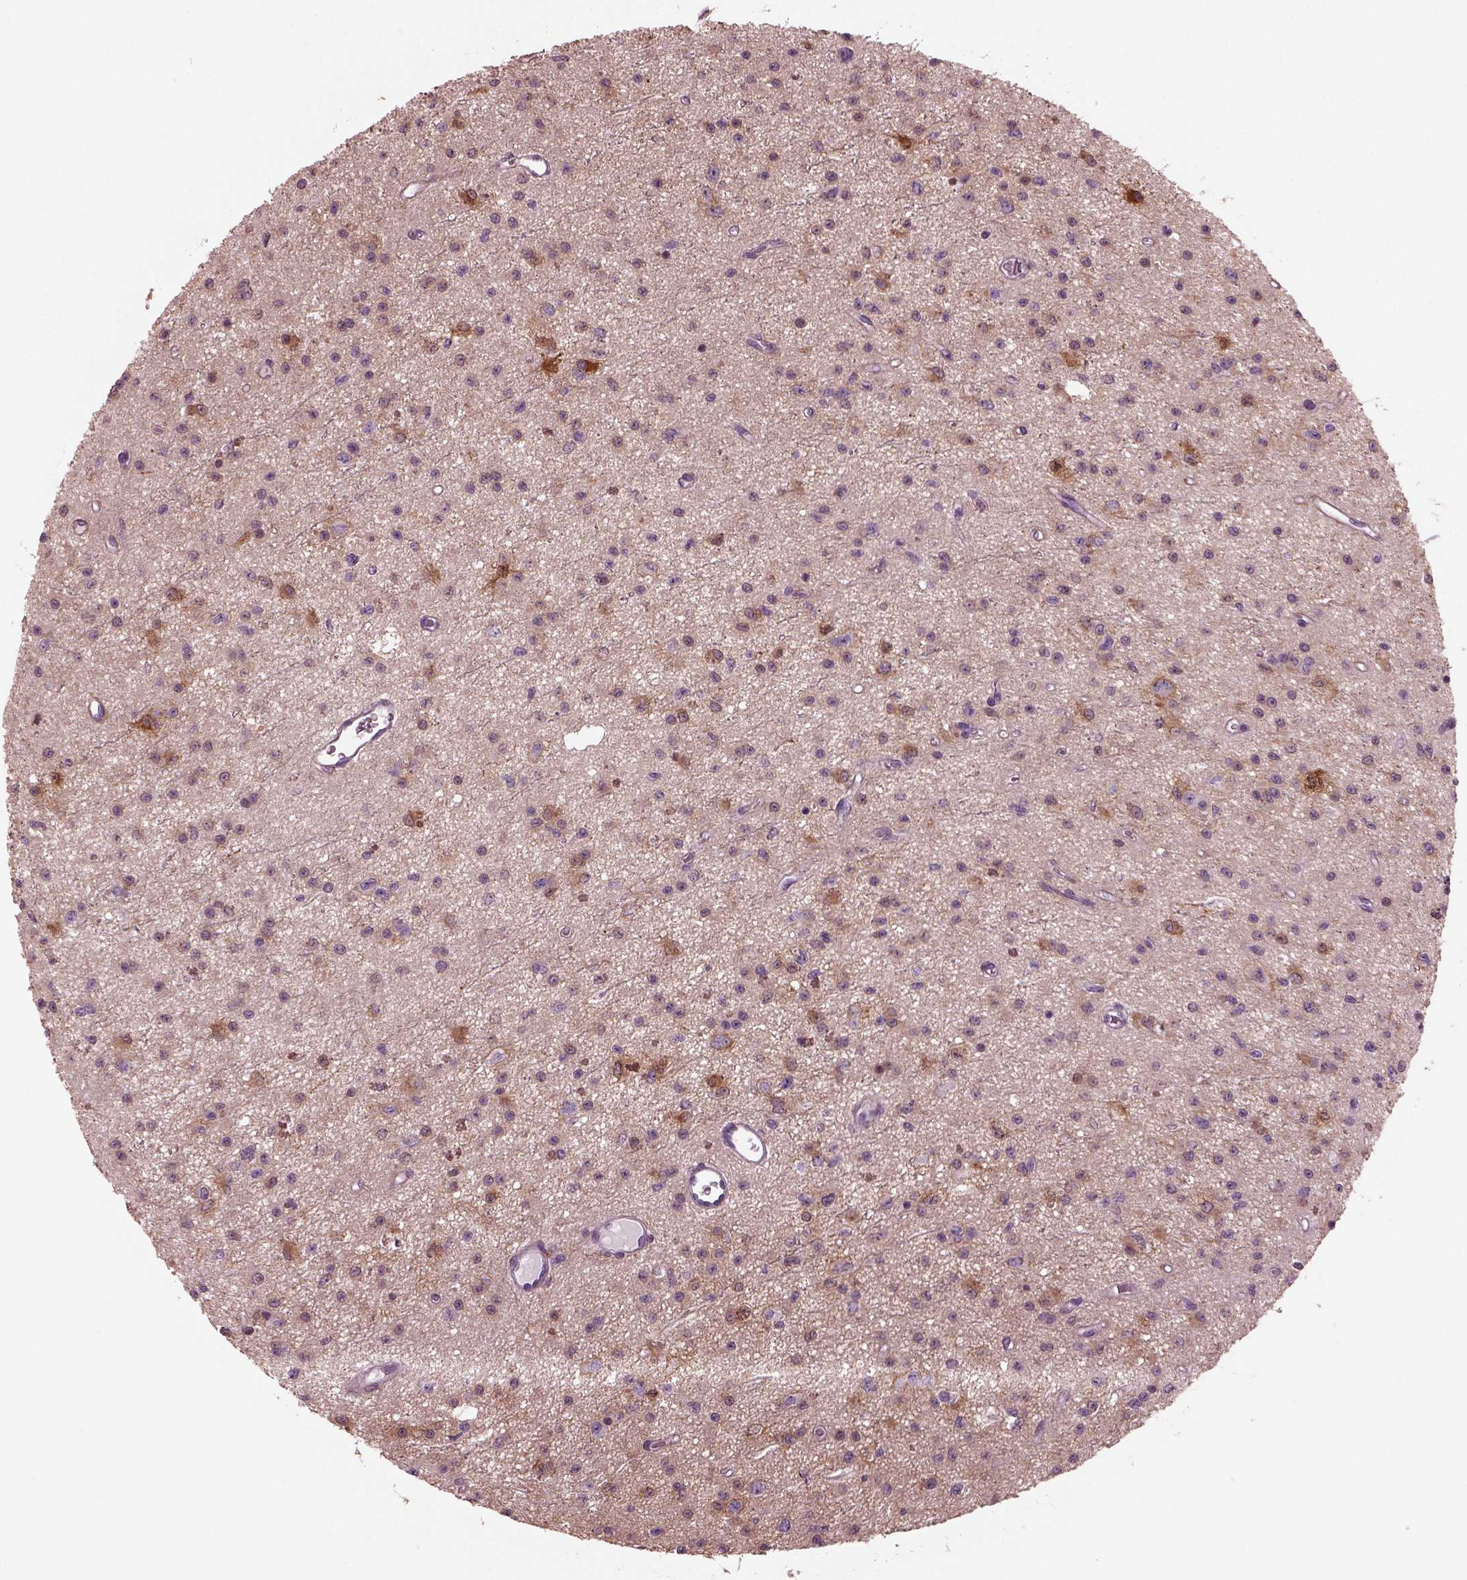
{"staining": {"intensity": "negative", "quantity": "none", "location": "none"}, "tissue": "glioma", "cell_type": "Tumor cells", "image_type": "cancer", "snomed": [{"axis": "morphology", "description": "Glioma, malignant, Low grade"}, {"axis": "topography", "description": "Brain"}], "caption": "Immunohistochemistry micrograph of neoplastic tissue: human low-grade glioma (malignant) stained with DAB shows no significant protein positivity in tumor cells.", "gene": "GDF11", "patient": {"sex": "female", "age": 45}}